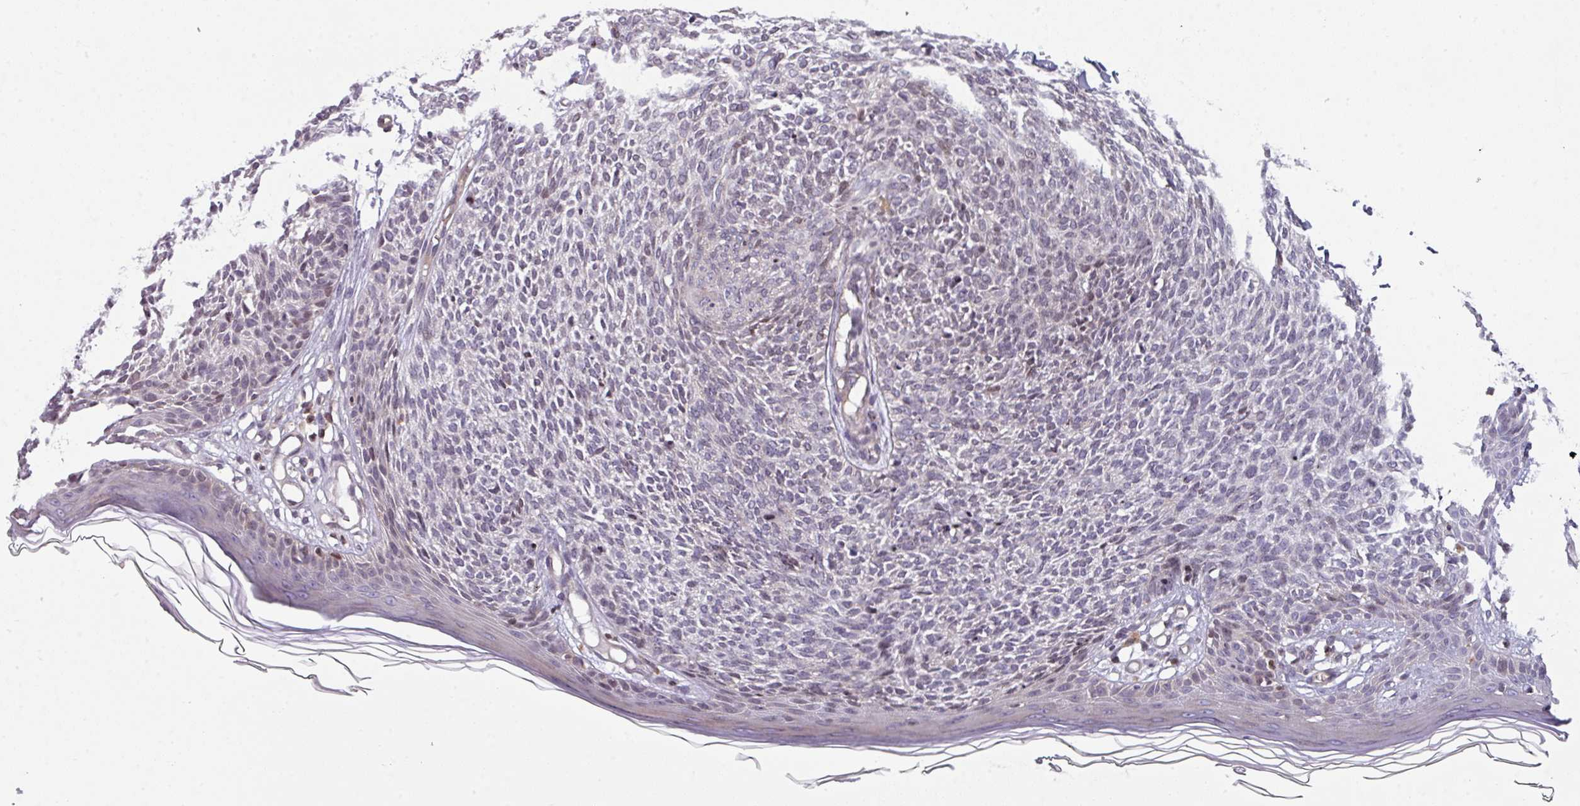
{"staining": {"intensity": "negative", "quantity": "none", "location": "none"}, "tissue": "skin cancer", "cell_type": "Tumor cells", "image_type": "cancer", "snomed": [{"axis": "morphology", "description": "Basal cell carcinoma"}, {"axis": "topography", "description": "Skin"}], "caption": "This is an IHC micrograph of human skin basal cell carcinoma. There is no expression in tumor cells.", "gene": "STAT5A", "patient": {"sex": "female", "age": 66}}